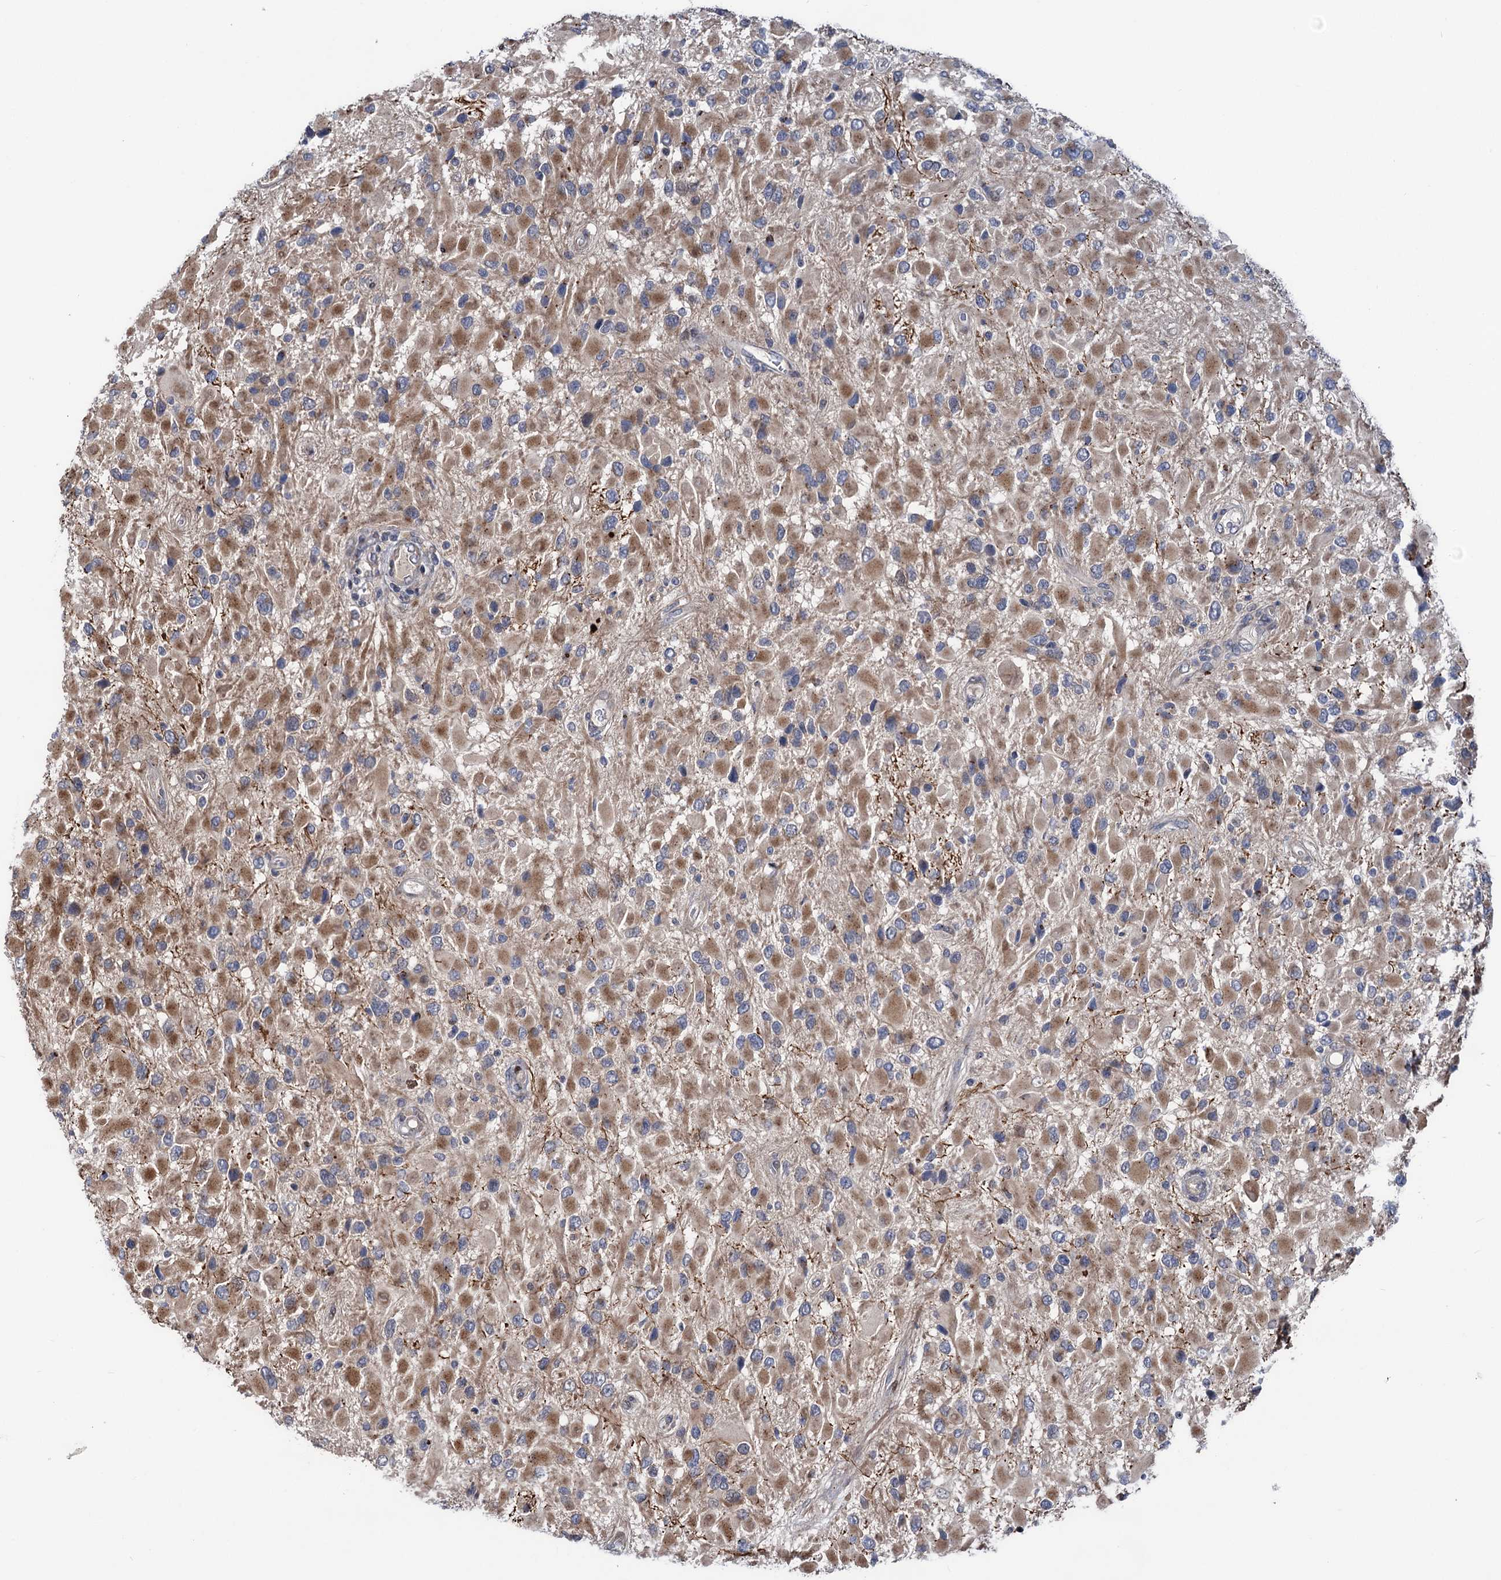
{"staining": {"intensity": "moderate", "quantity": "25%-75%", "location": "cytoplasmic/membranous"}, "tissue": "glioma", "cell_type": "Tumor cells", "image_type": "cancer", "snomed": [{"axis": "morphology", "description": "Glioma, malignant, High grade"}, {"axis": "topography", "description": "Brain"}], "caption": "Immunohistochemical staining of glioma shows medium levels of moderate cytoplasmic/membranous protein staining in about 25%-75% of tumor cells.", "gene": "UBR1", "patient": {"sex": "male", "age": 53}}